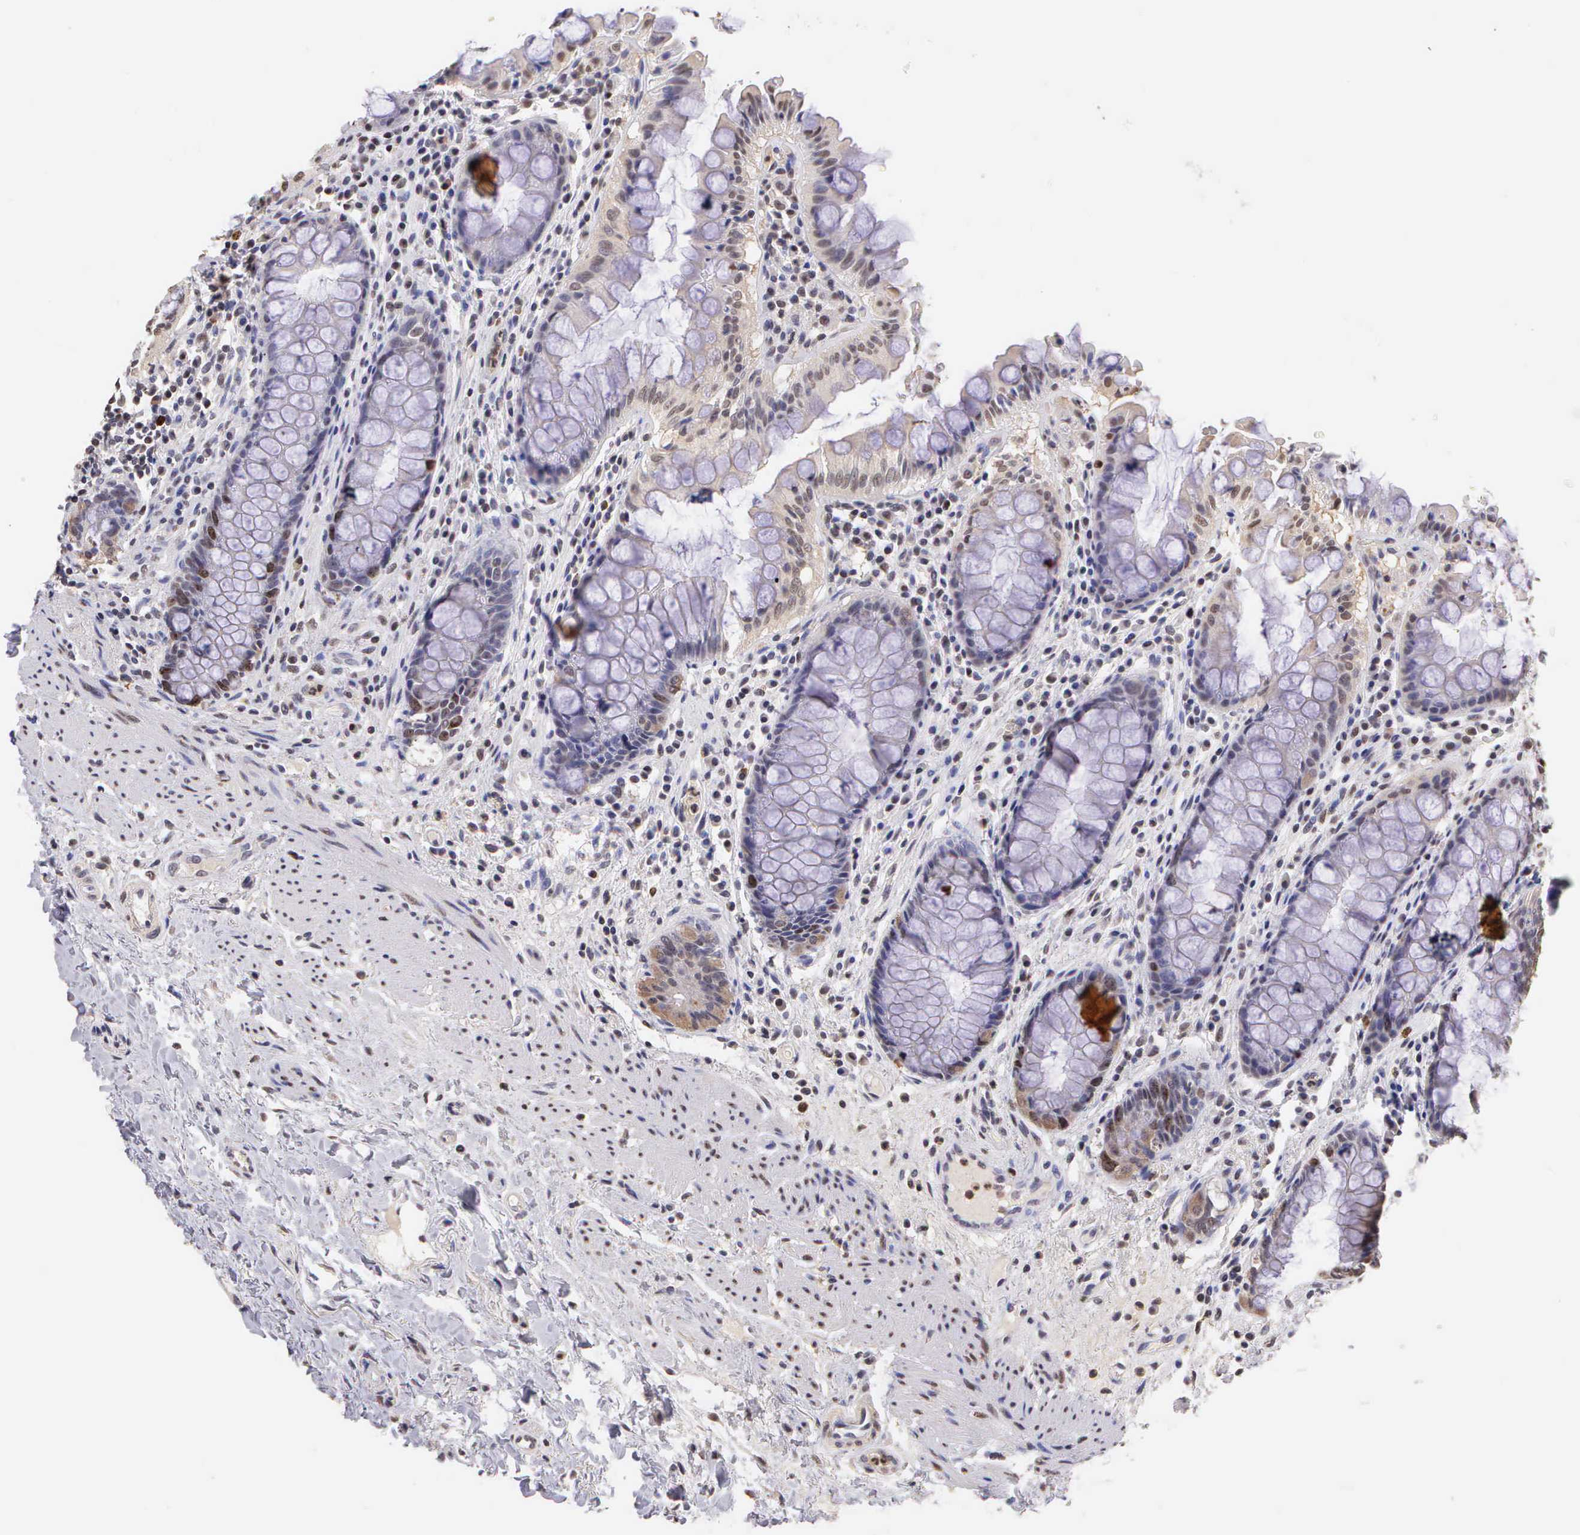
{"staining": {"intensity": "moderate", "quantity": "<25%", "location": "nuclear"}, "tissue": "rectum", "cell_type": "Glandular cells", "image_type": "normal", "snomed": [{"axis": "morphology", "description": "Normal tissue, NOS"}, {"axis": "topography", "description": "Rectum"}], "caption": "Protein staining of unremarkable rectum exhibits moderate nuclear expression in approximately <25% of glandular cells.", "gene": "MKI67", "patient": {"sex": "female", "age": 75}}